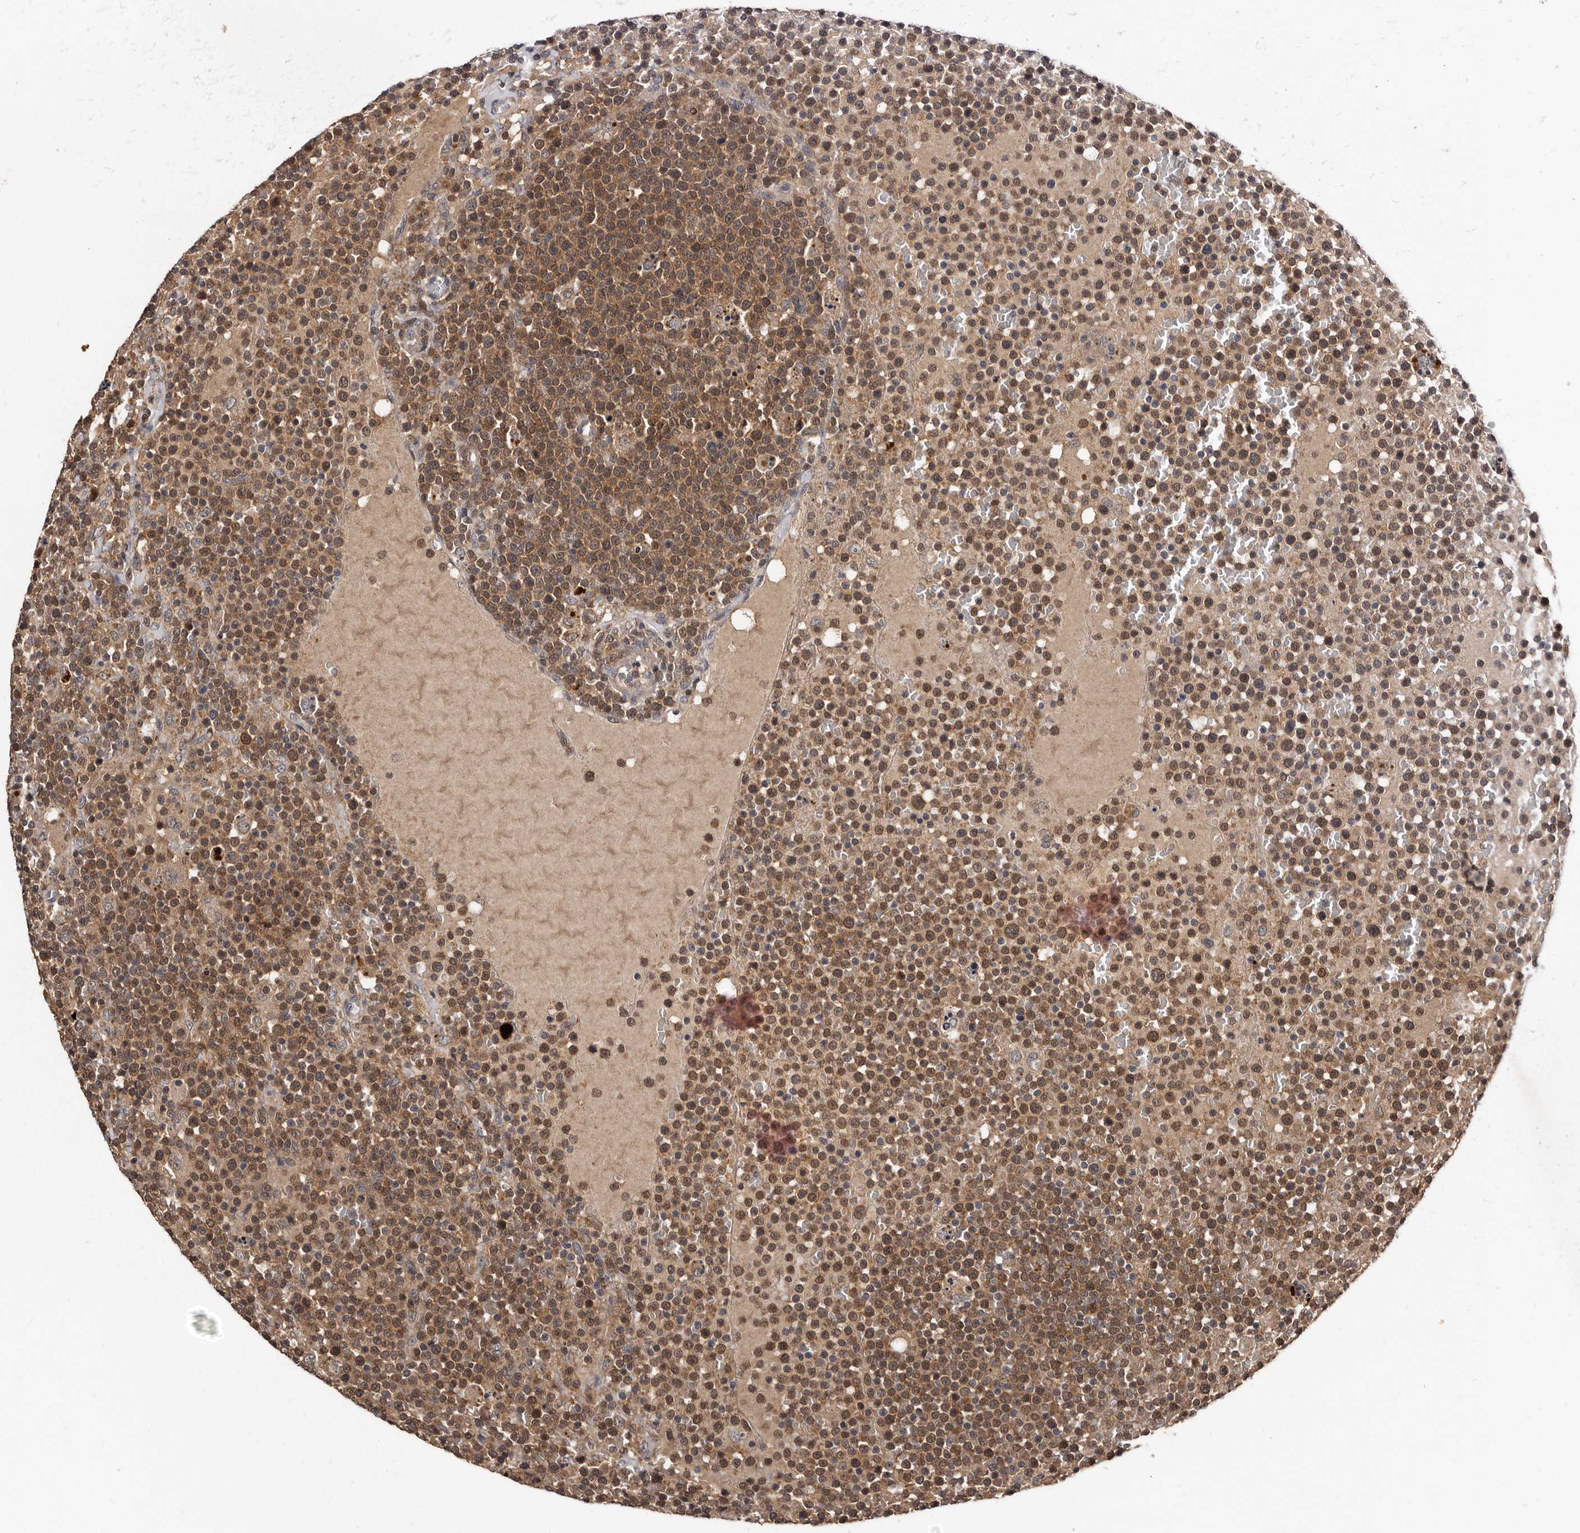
{"staining": {"intensity": "moderate", "quantity": ">75%", "location": "cytoplasmic/membranous"}, "tissue": "lymphoma", "cell_type": "Tumor cells", "image_type": "cancer", "snomed": [{"axis": "morphology", "description": "Malignant lymphoma, non-Hodgkin's type, High grade"}, {"axis": "topography", "description": "Lymph node"}], "caption": "IHC histopathology image of human lymphoma stained for a protein (brown), which displays medium levels of moderate cytoplasmic/membranous positivity in approximately >75% of tumor cells.", "gene": "PMVK", "patient": {"sex": "male", "age": 61}}